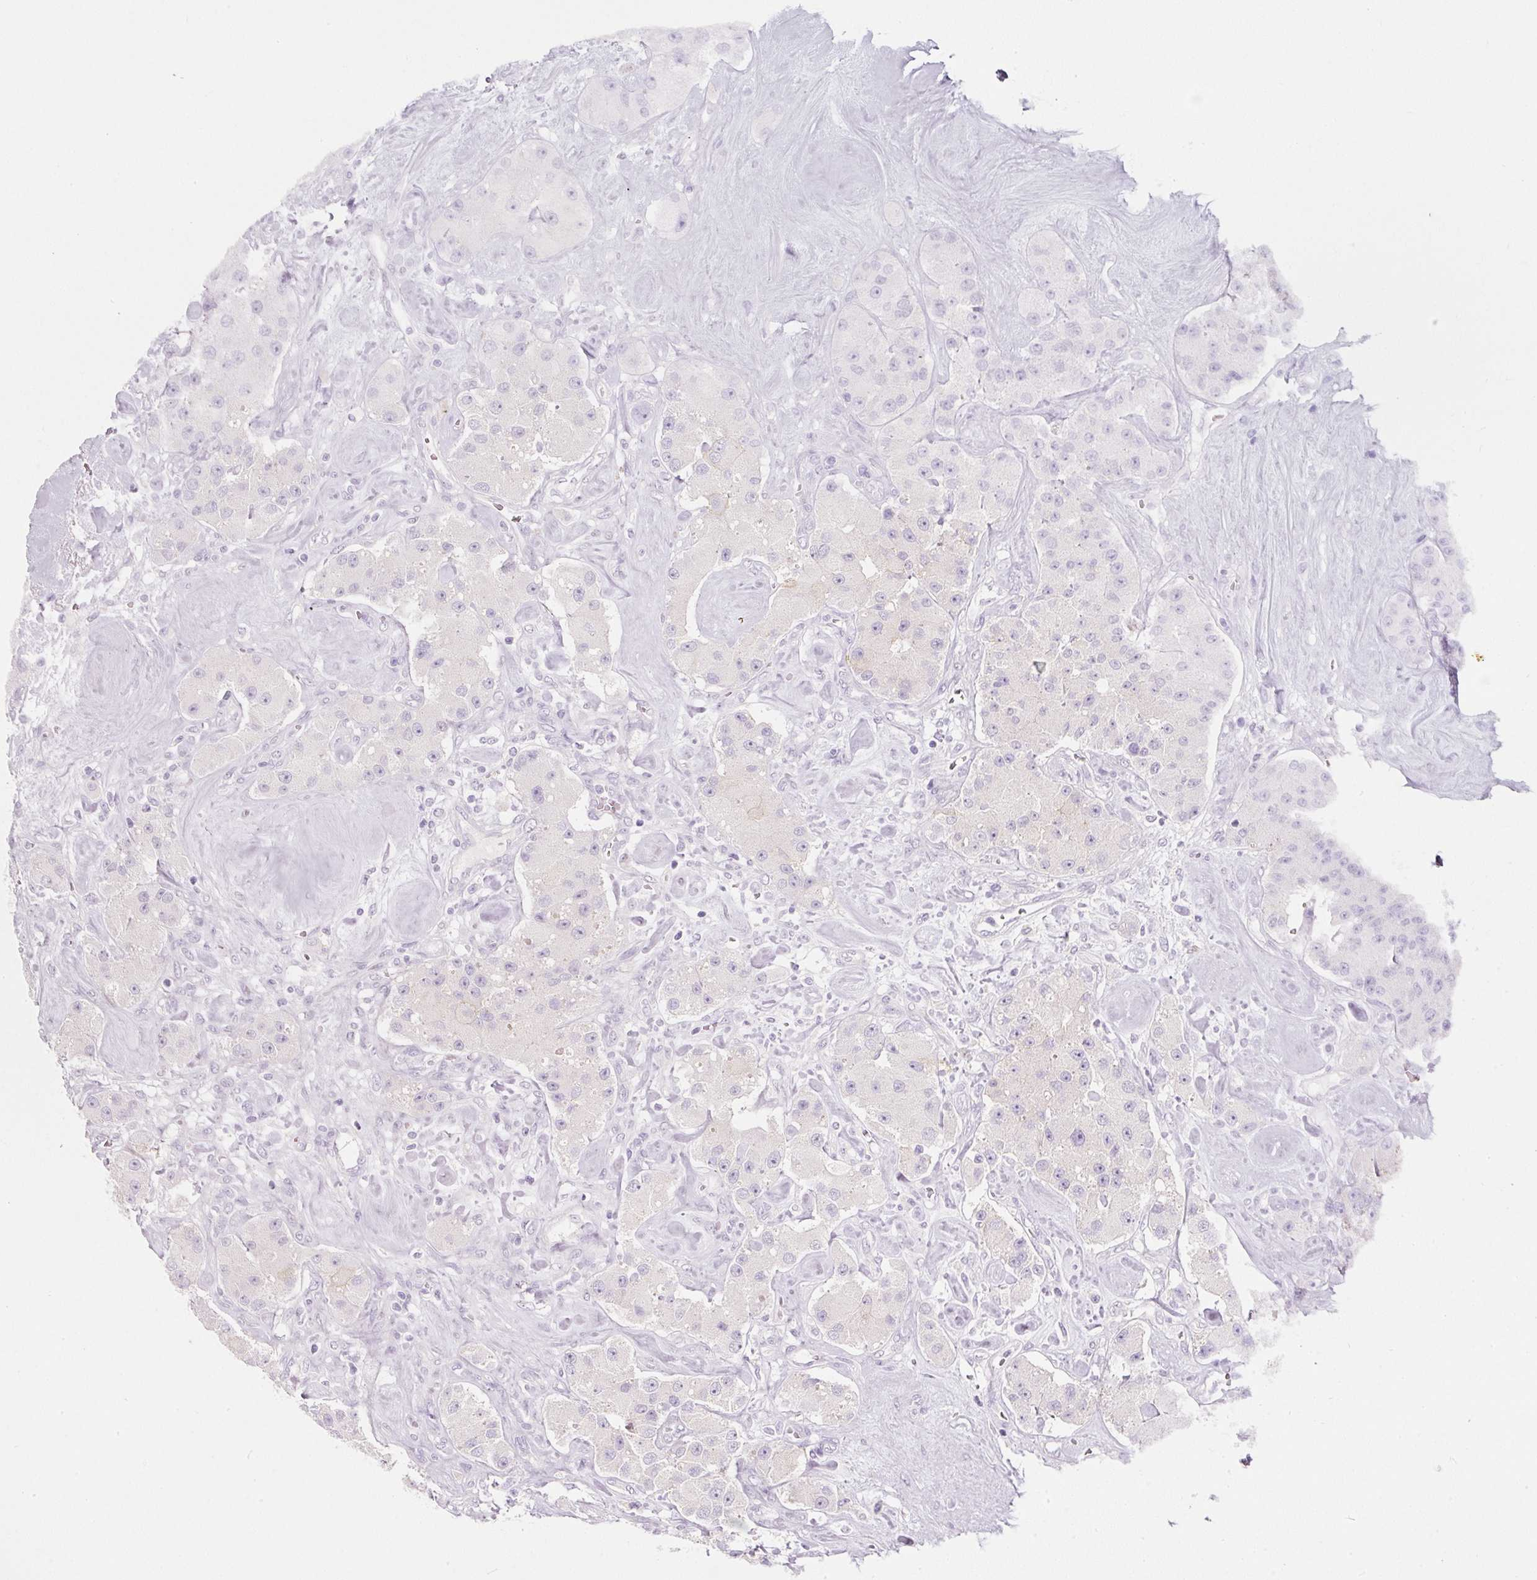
{"staining": {"intensity": "negative", "quantity": "none", "location": "none"}, "tissue": "carcinoid", "cell_type": "Tumor cells", "image_type": "cancer", "snomed": [{"axis": "morphology", "description": "Carcinoid, malignant, NOS"}, {"axis": "topography", "description": "Pancreas"}], "caption": "Immunohistochemistry histopathology image of neoplastic tissue: carcinoid (malignant) stained with DAB displays no significant protein staining in tumor cells.", "gene": "SLC2A2", "patient": {"sex": "male", "age": 41}}